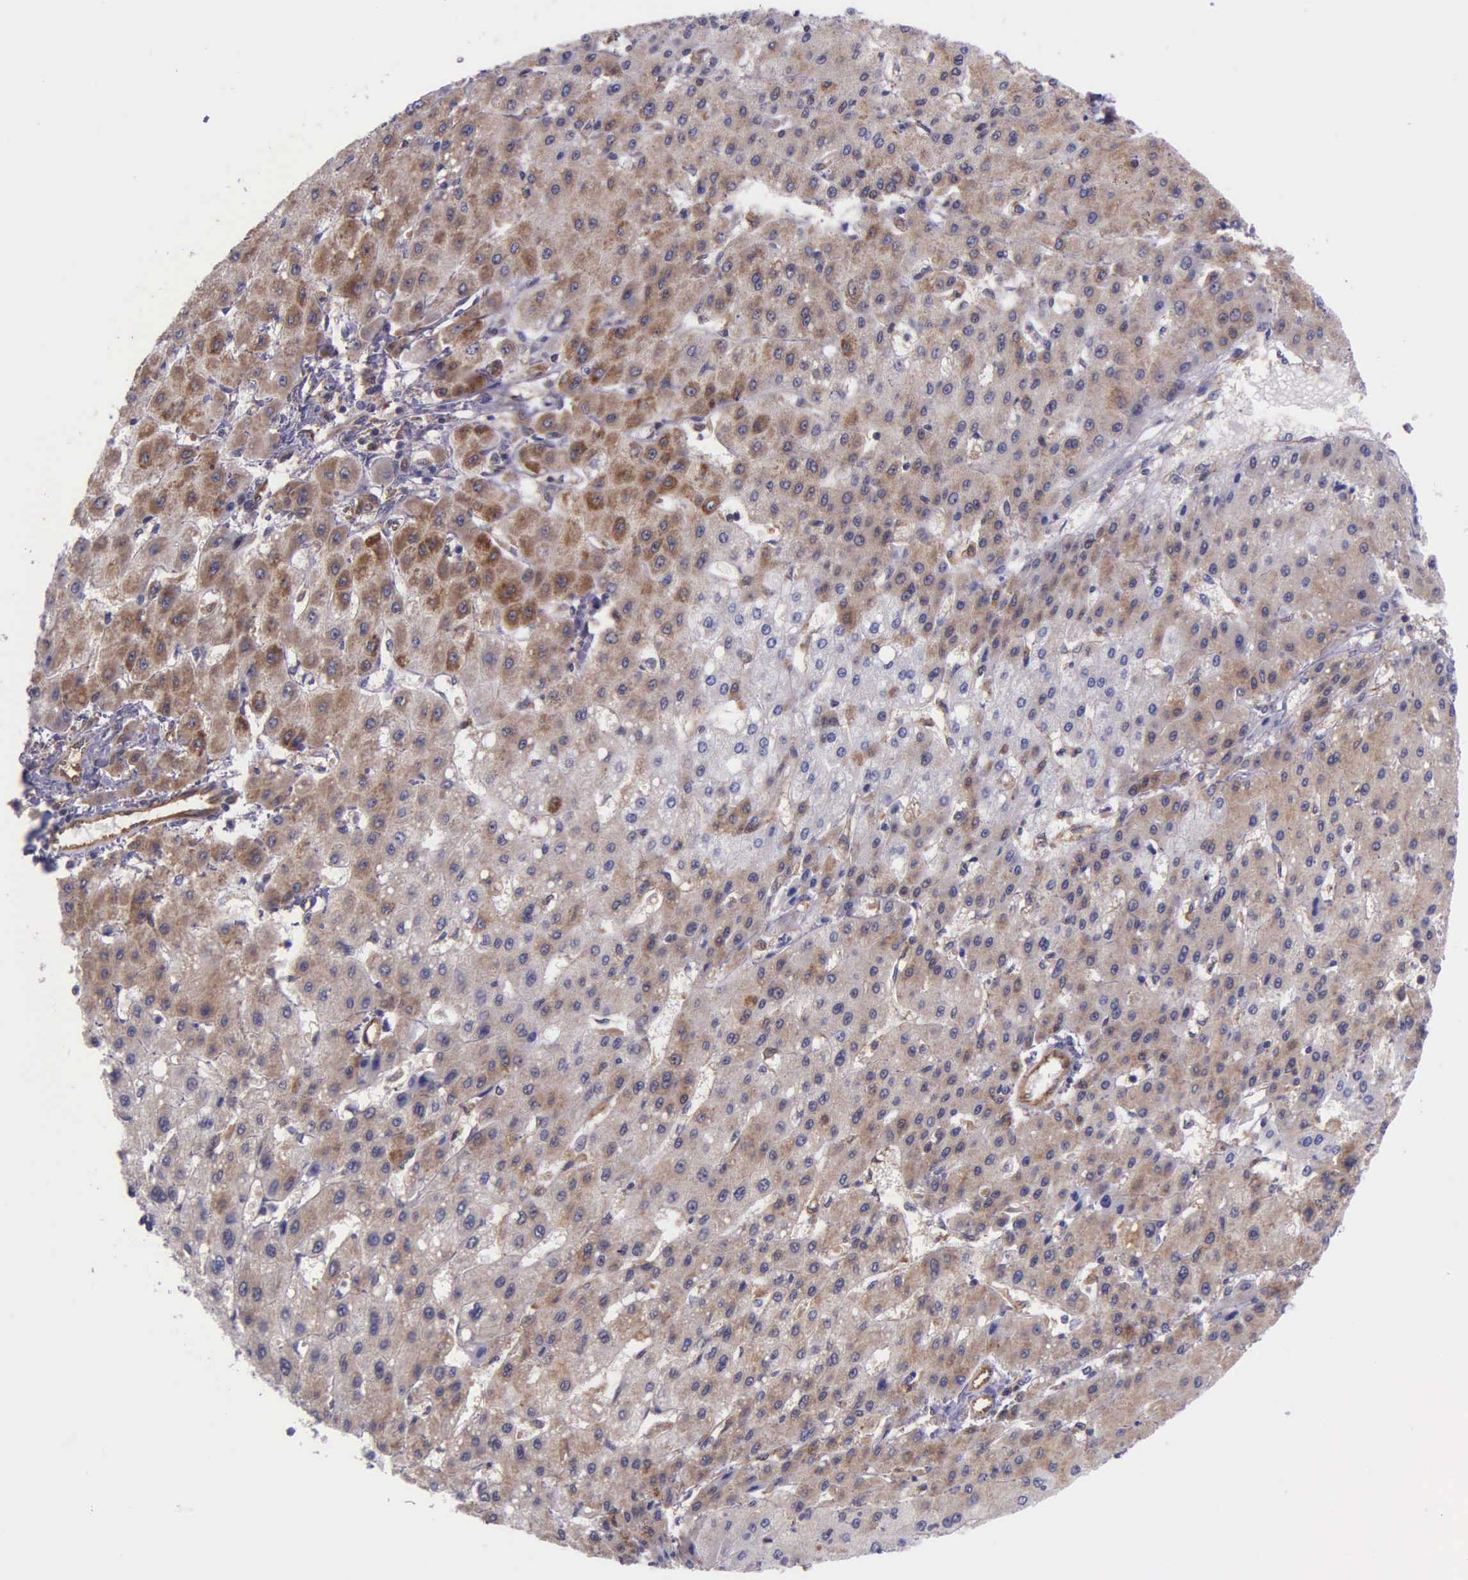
{"staining": {"intensity": "moderate", "quantity": ">75%", "location": "cytoplasmic/membranous"}, "tissue": "liver cancer", "cell_type": "Tumor cells", "image_type": "cancer", "snomed": [{"axis": "morphology", "description": "Carcinoma, Hepatocellular, NOS"}, {"axis": "topography", "description": "Liver"}], "caption": "Immunohistochemistry (IHC) (DAB (3,3'-diaminobenzidine)) staining of liver cancer (hepatocellular carcinoma) displays moderate cytoplasmic/membranous protein staining in approximately >75% of tumor cells.", "gene": "GMPR2", "patient": {"sex": "female", "age": 52}}